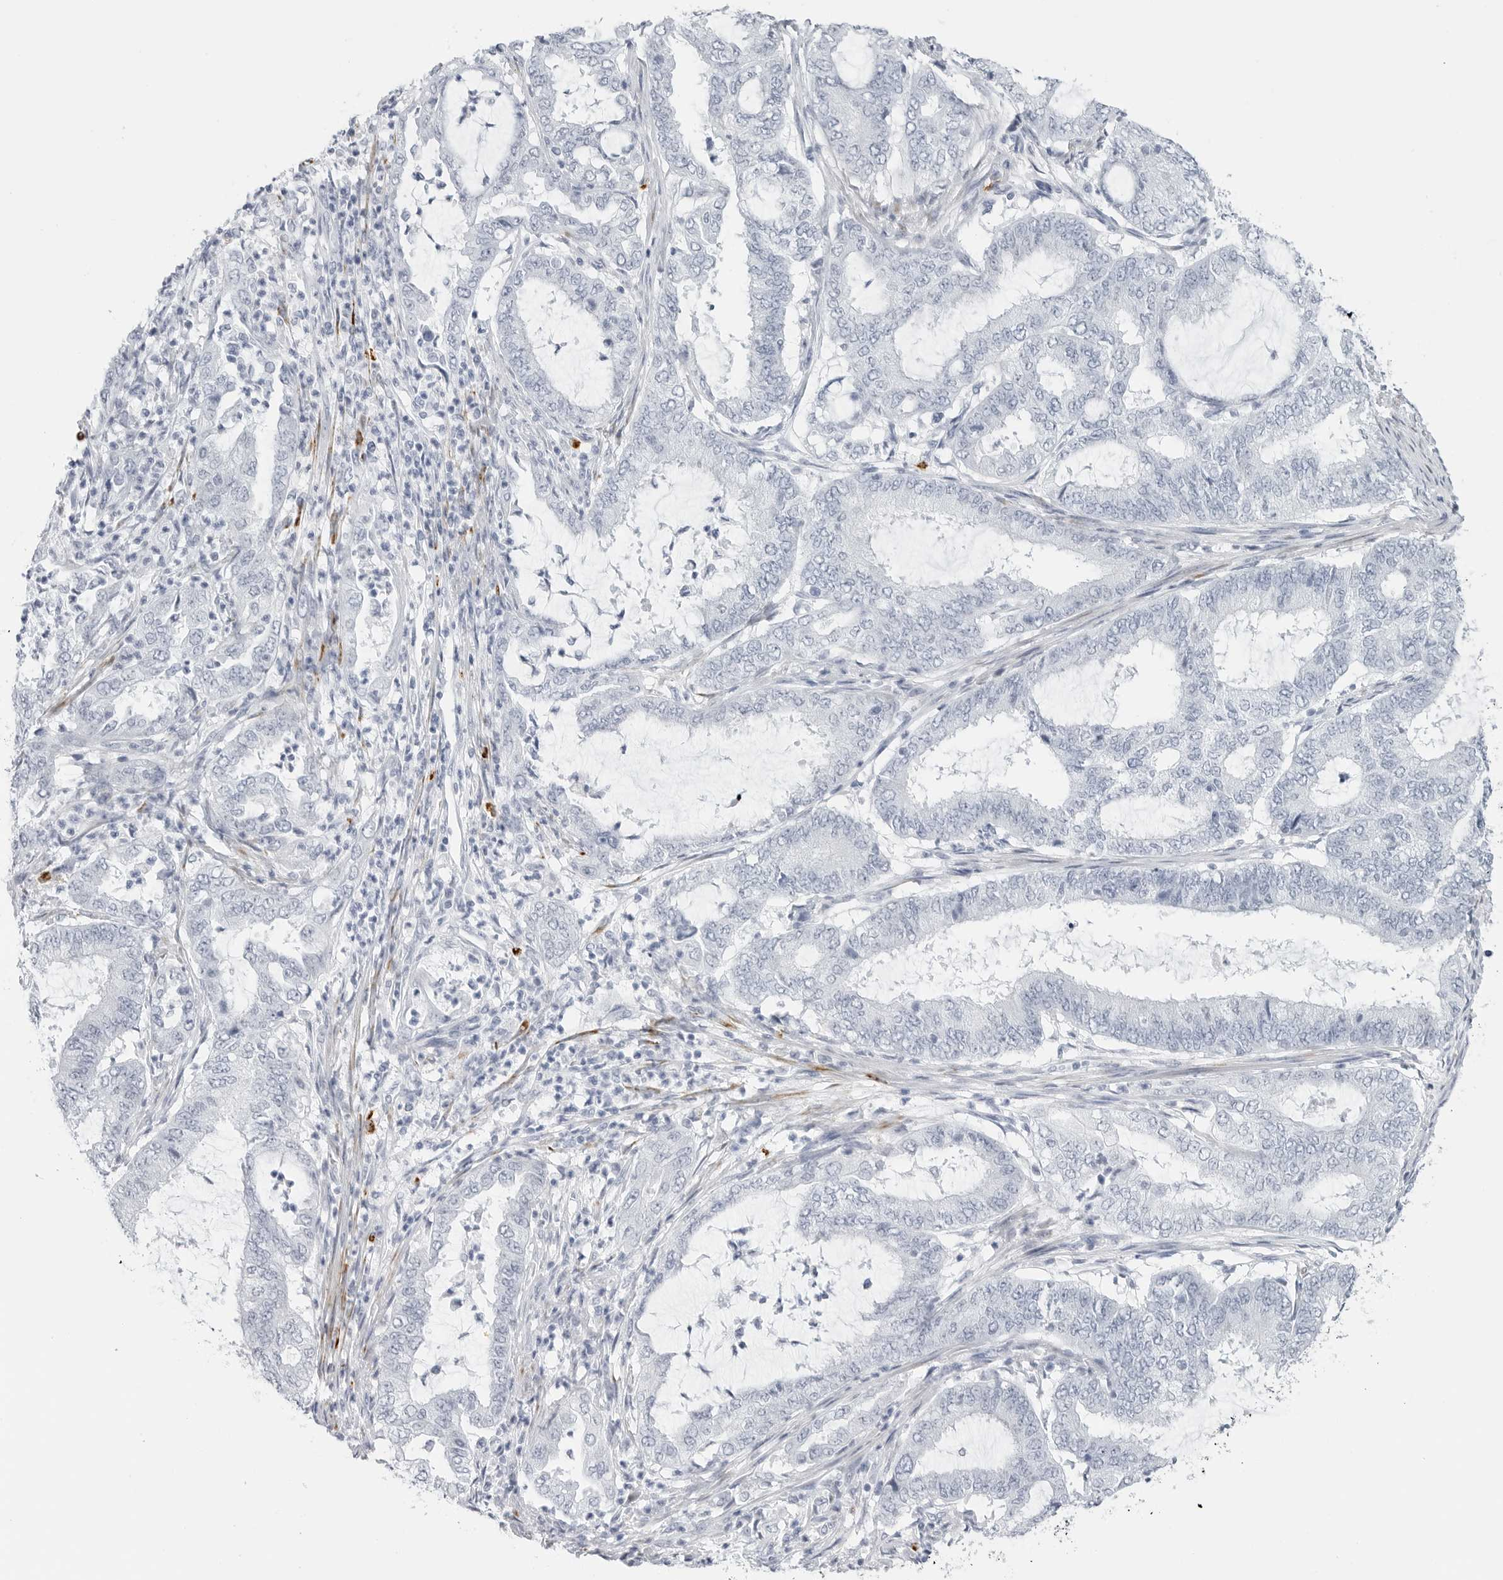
{"staining": {"intensity": "negative", "quantity": "none", "location": "none"}, "tissue": "endometrial cancer", "cell_type": "Tumor cells", "image_type": "cancer", "snomed": [{"axis": "morphology", "description": "Adenocarcinoma, NOS"}, {"axis": "topography", "description": "Endometrium"}], "caption": "Immunohistochemistry image of neoplastic tissue: human endometrial adenocarcinoma stained with DAB exhibits no significant protein staining in tumor cells.", "gene": "HSPB7", "patient": {"sex": "female", "age": 51}}